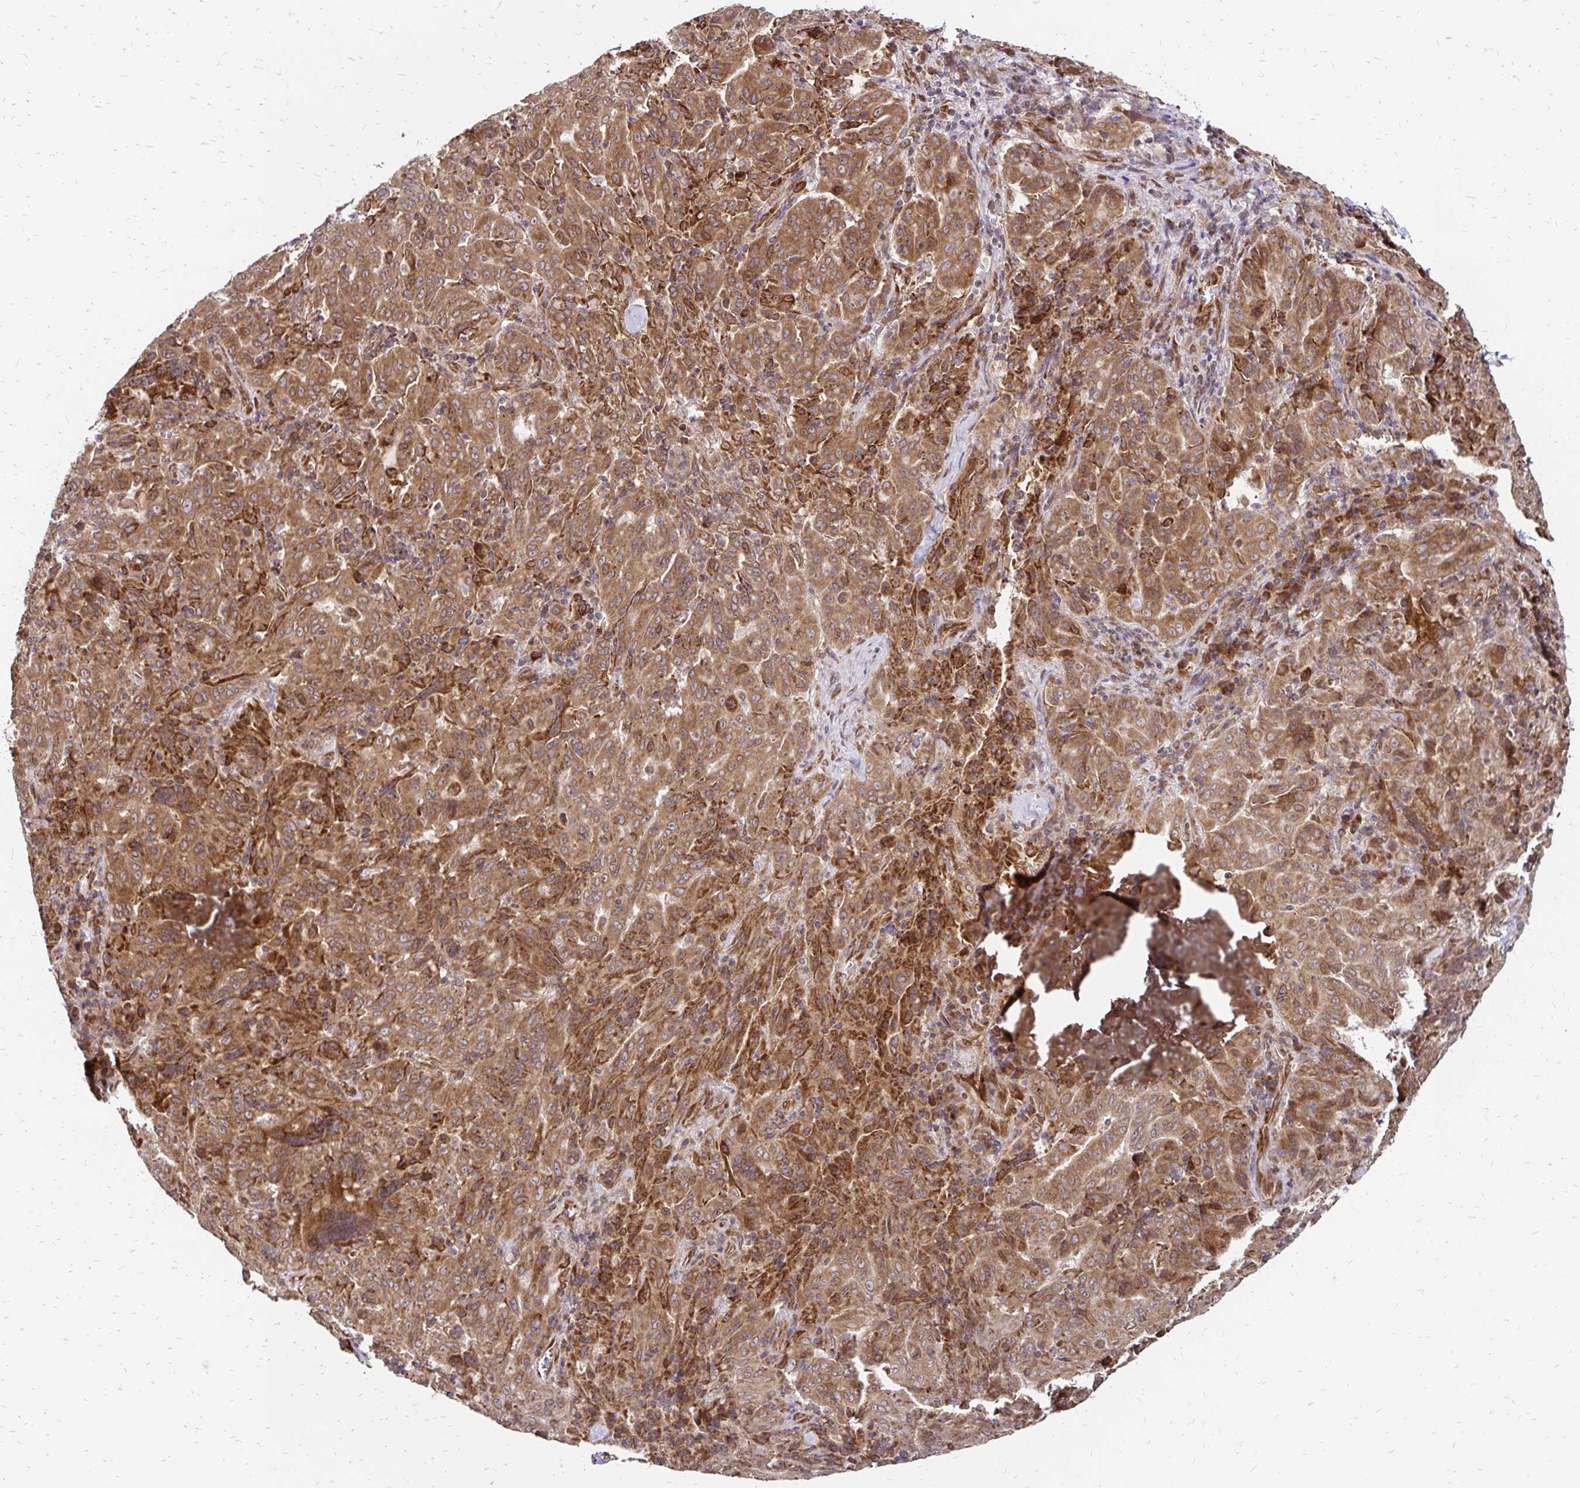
{"staining": {"intensity": "moderate", "quantity": ">75%", "location": "cytoplasmic/membranous"}, "tissue": "pancreatic cancer", "cell_type": "Tumor cells", "image_type": "cancer", "snomed": [{"axis": "morphology", "description": "Adenocarcinoma, NOS"}, {"axis": "topography", "description": "Pancreas"}], "caption": "Adenocarcinoma (pancreatic) was stained to show a protein in brown. There is medium levels of moderate cytoplasmic/membranous positivity in about >75% of tumor cells.", "gene": "ZW10", "patient": {"sex": "male", "age": 63}}